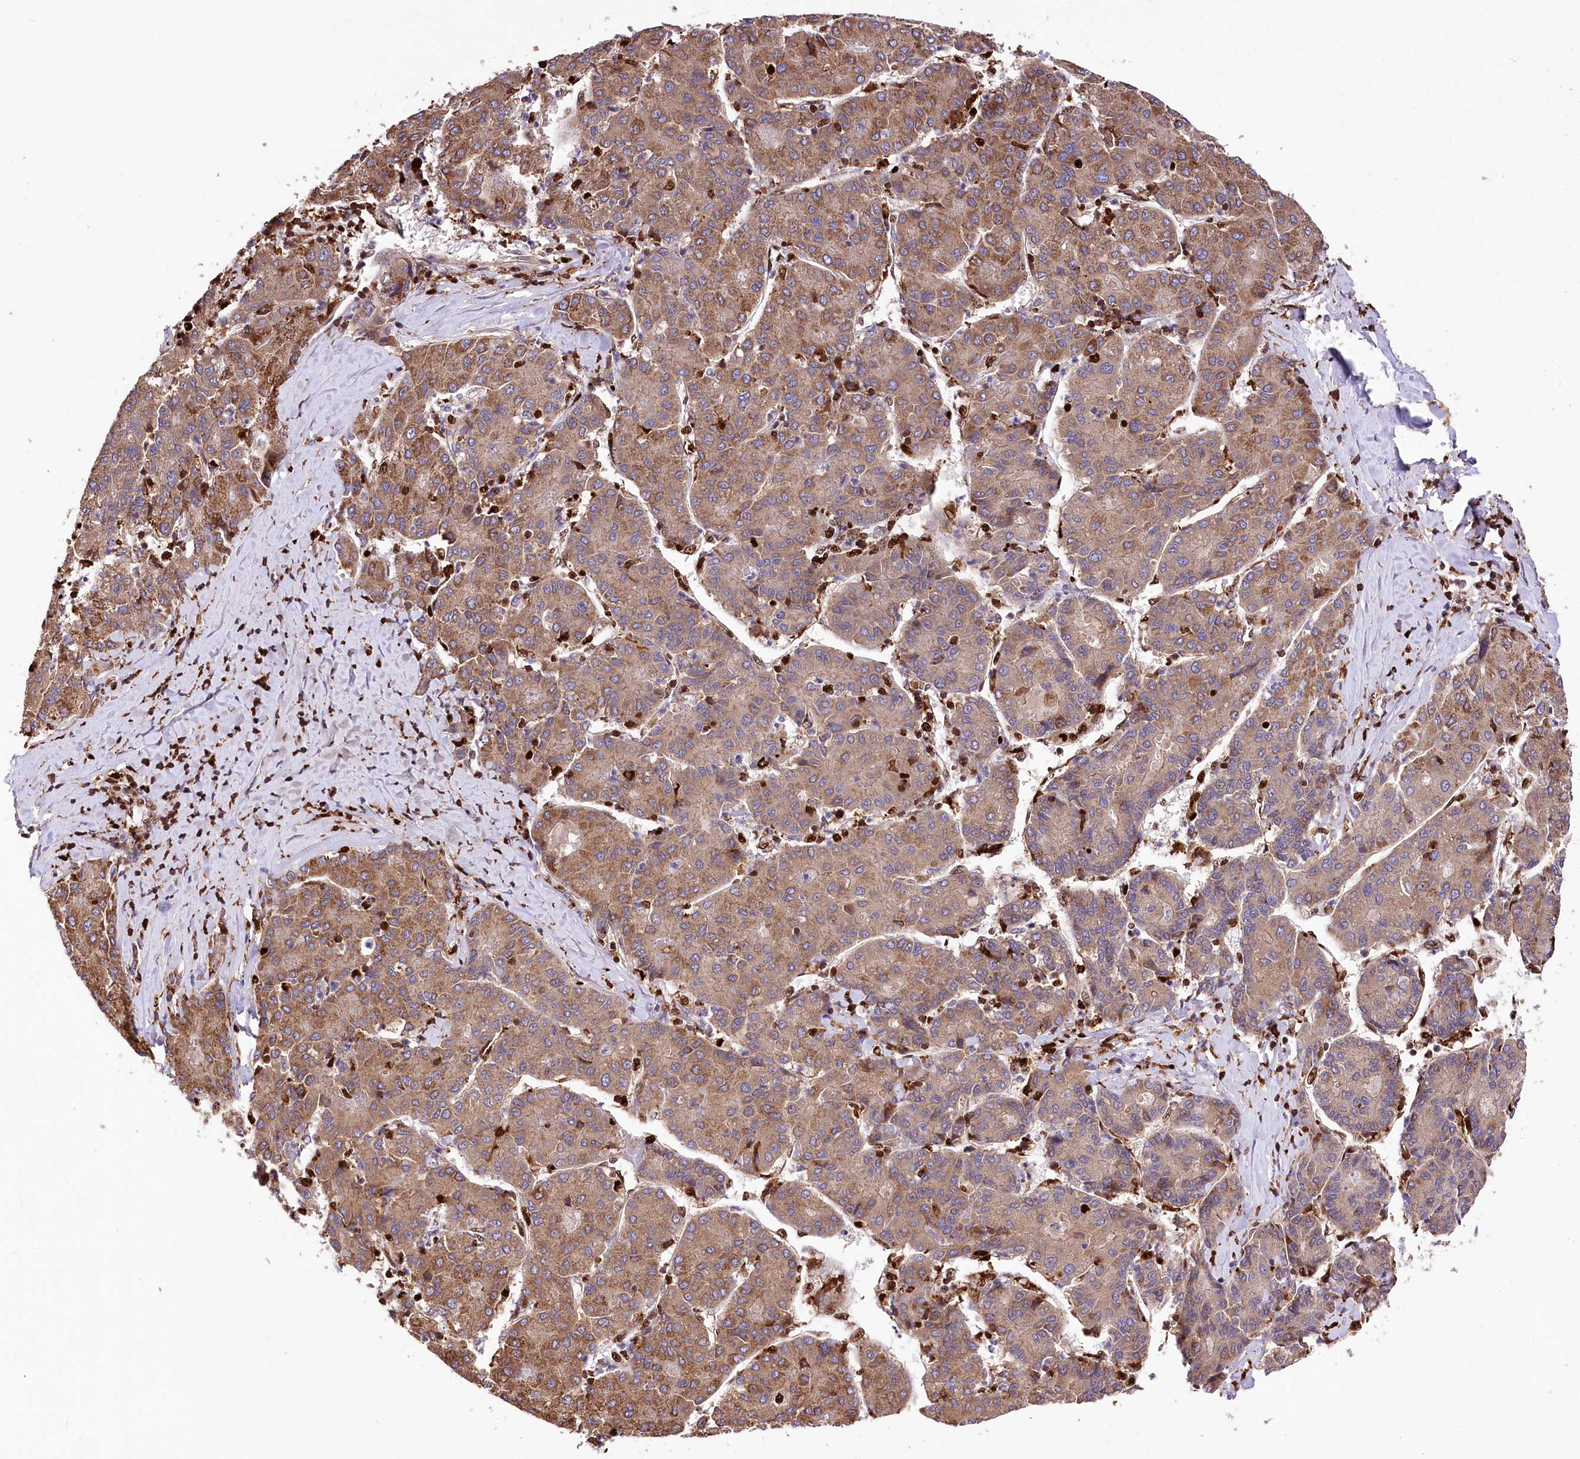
{"staining": {"intensity": "moderate", "quantity": ">75%", "location": "cytoplasmic/membranous"}, "tissue": "liver cancer", "cell_type": "Tumor cells", "image_type": "cancer", "snomed": [{"axis": "morphology", "description": "Carcinoma, Hepatocellular, NOS"}, {"axis": "topography", "description": "Liver"}], "caption": "IHC staining of liver cancer (hepatocellular carcinoma), which exhibits medium levels of moderate cytoplasmic/membranous positivity in approximately >75% of tumor cells indicating moderate cytoplasmic/membranous protein staining. The staining was performed using DAB (3,3'-diaminobenzidine) (brown) for protein detection and nuclei were counterstained in hematoxylin (blue).", "gene": "FIGN", "patient": {"sex": "male", "age": 65}}